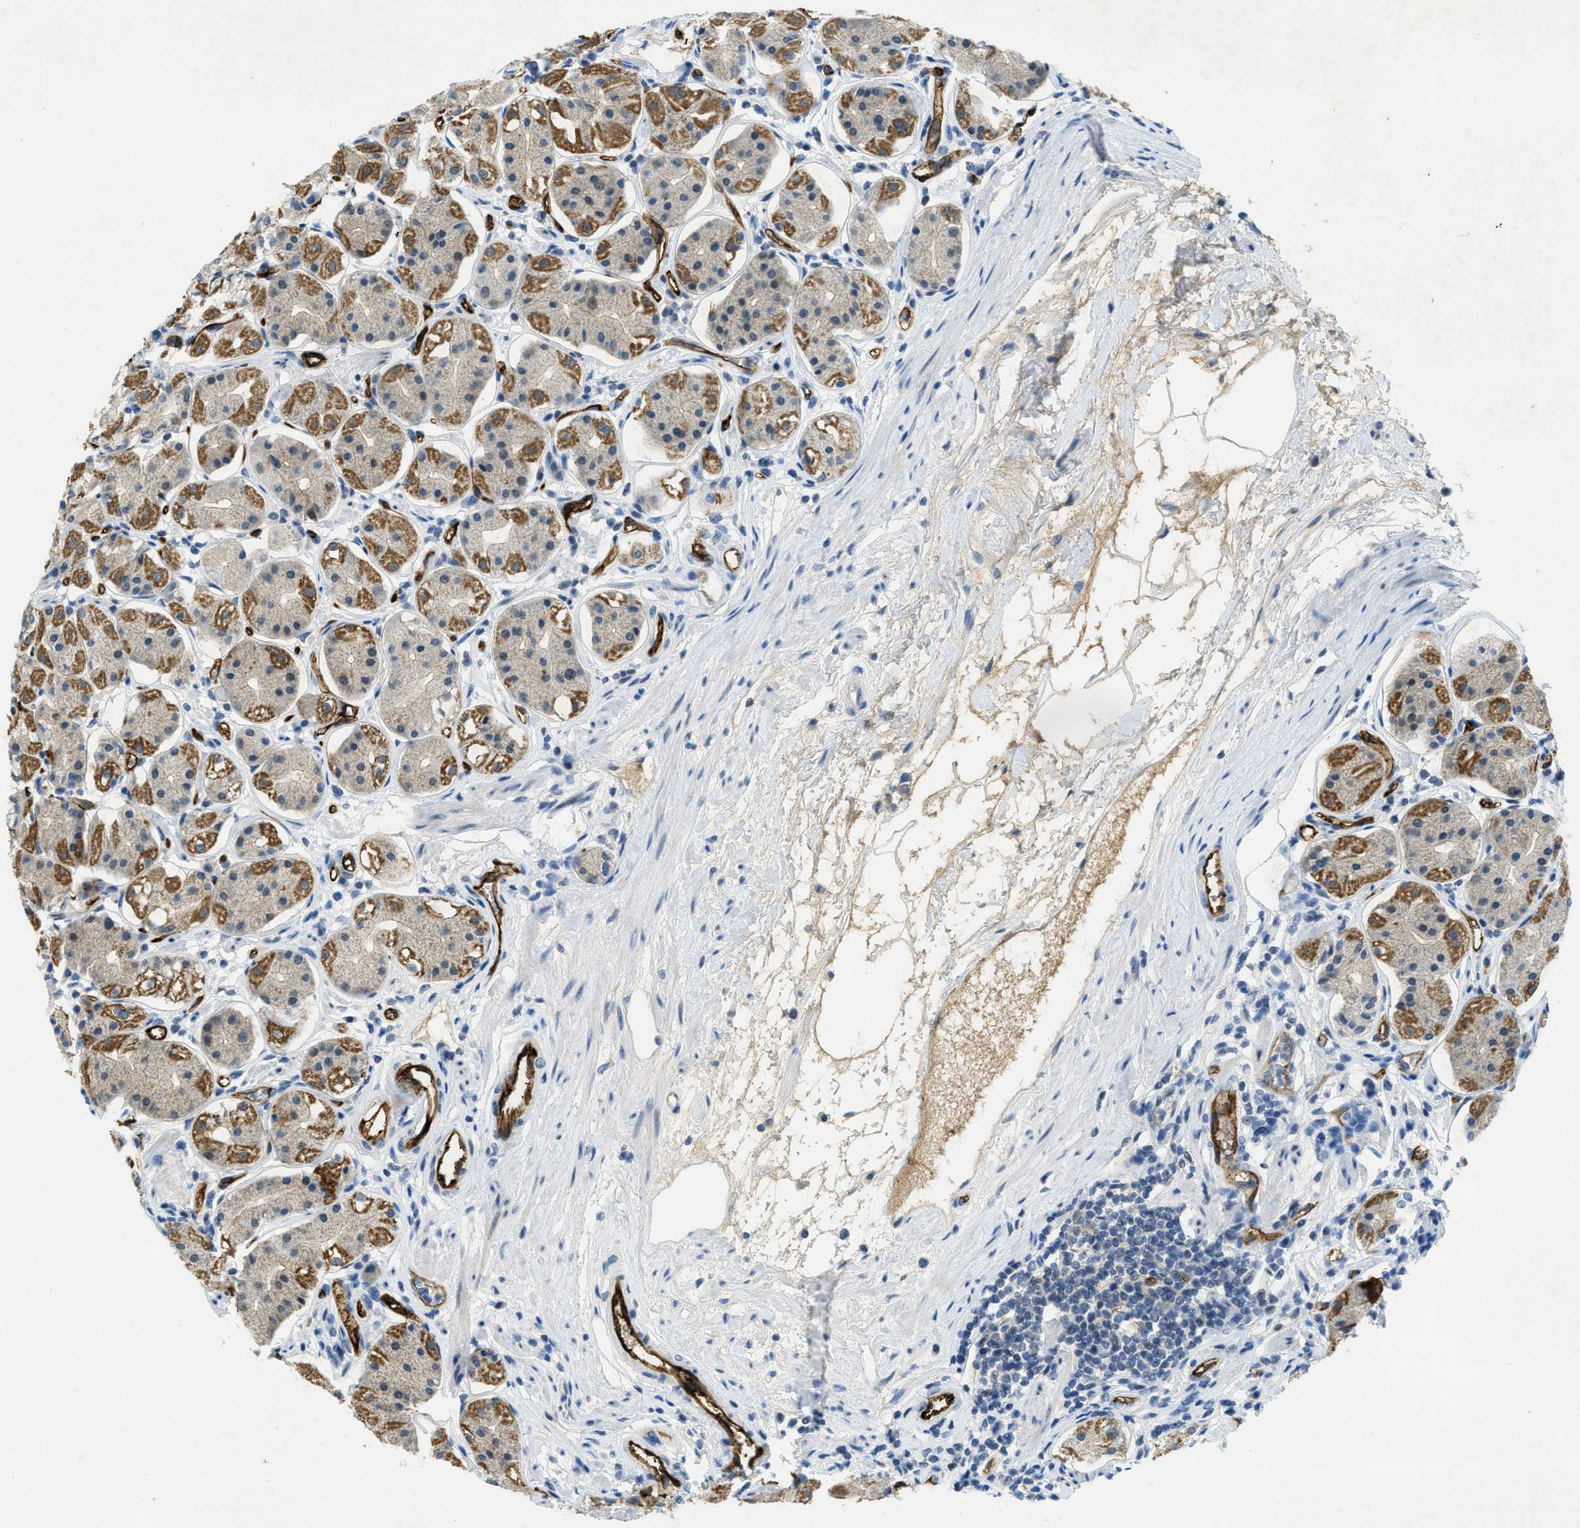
{"staining": {"intensity": "moderate", "quantity": "25%-75%", "location": "cytoplasmic/membranous"}, "tissue": "stomach", "cell_type": "Glandular cells", "image_type": "normal", "snomed": [{"axis": "morphology", "description": "Normal tissue, NOS"}, {"axis": "topography", "description": "Stomach"}, {"axis": "topography", "description": "Stomach, lower"}], "caption": "Stomach stained with a brown dye shows moderate cytoplasmic/membranous positive expression in about 25%-75% of glandular cells.", "gene": "SLCO2A1", "patient": {"sex": "female", "age": 56}}